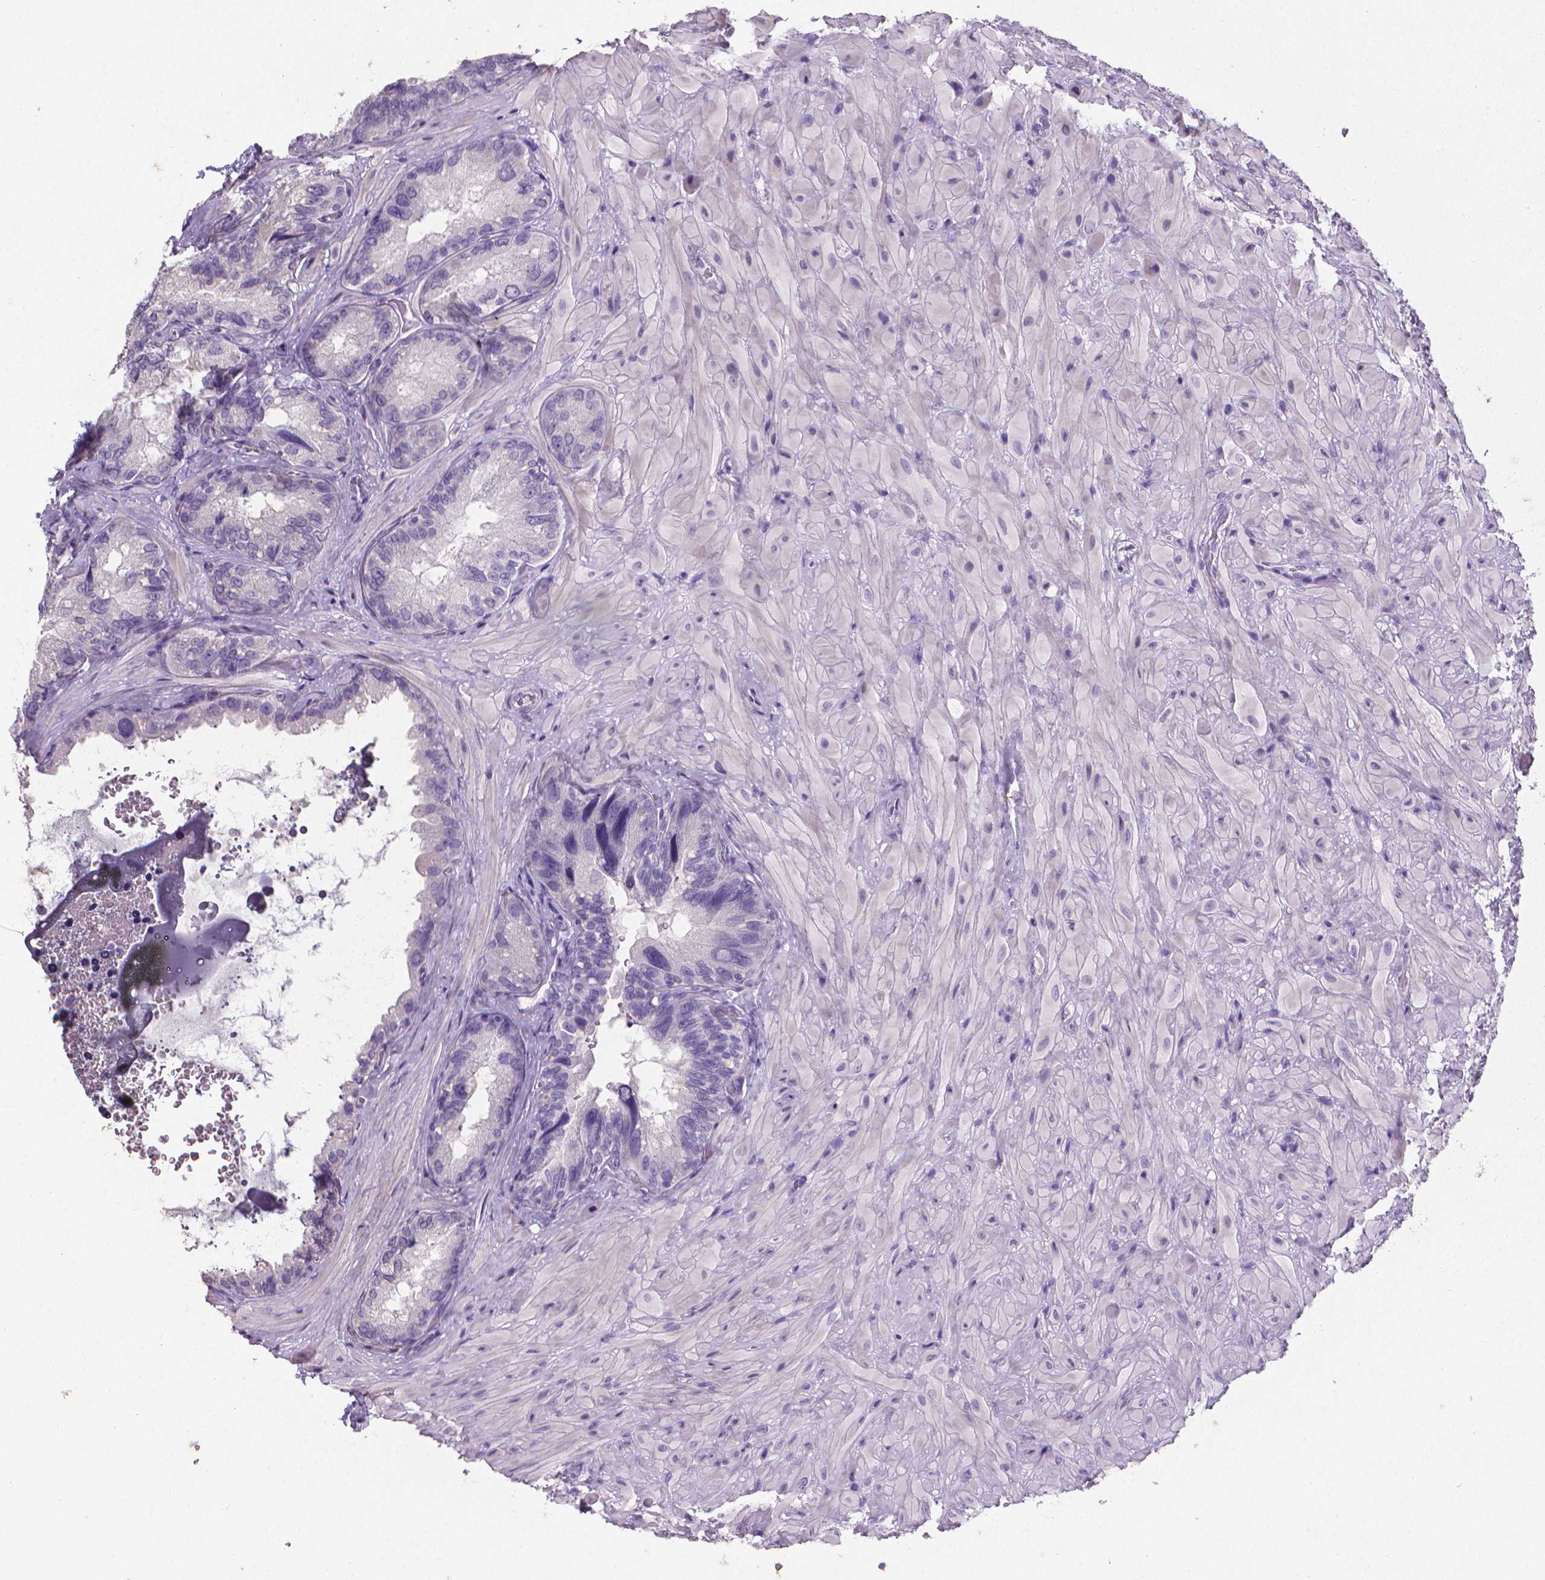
{"staining": {"intensity": "negative", "quantity": "none", "location": "none"}, "tissue": "seminal vesicle", "cell_type": "Glandular cells", "image_type": "normal", "snomed": [{"axis": "morphology", "description": "Normal tissue, NOS"}, {"axis": "topography", "description": "Seminal veicle"}], "caption": "This is a image of IHC staining of unremarkable seminal vesicle, which shows no positivity in glandular cells. The staining was performed using DAB (3,3'-diaminobenzidine) to visualize the protein expression in brown, while the nuclei were stained in blue with hematoxylin (Magnification: 20x).", "gene": "XPNPEP2", "patient": {"sex": "male", "age": 69}}